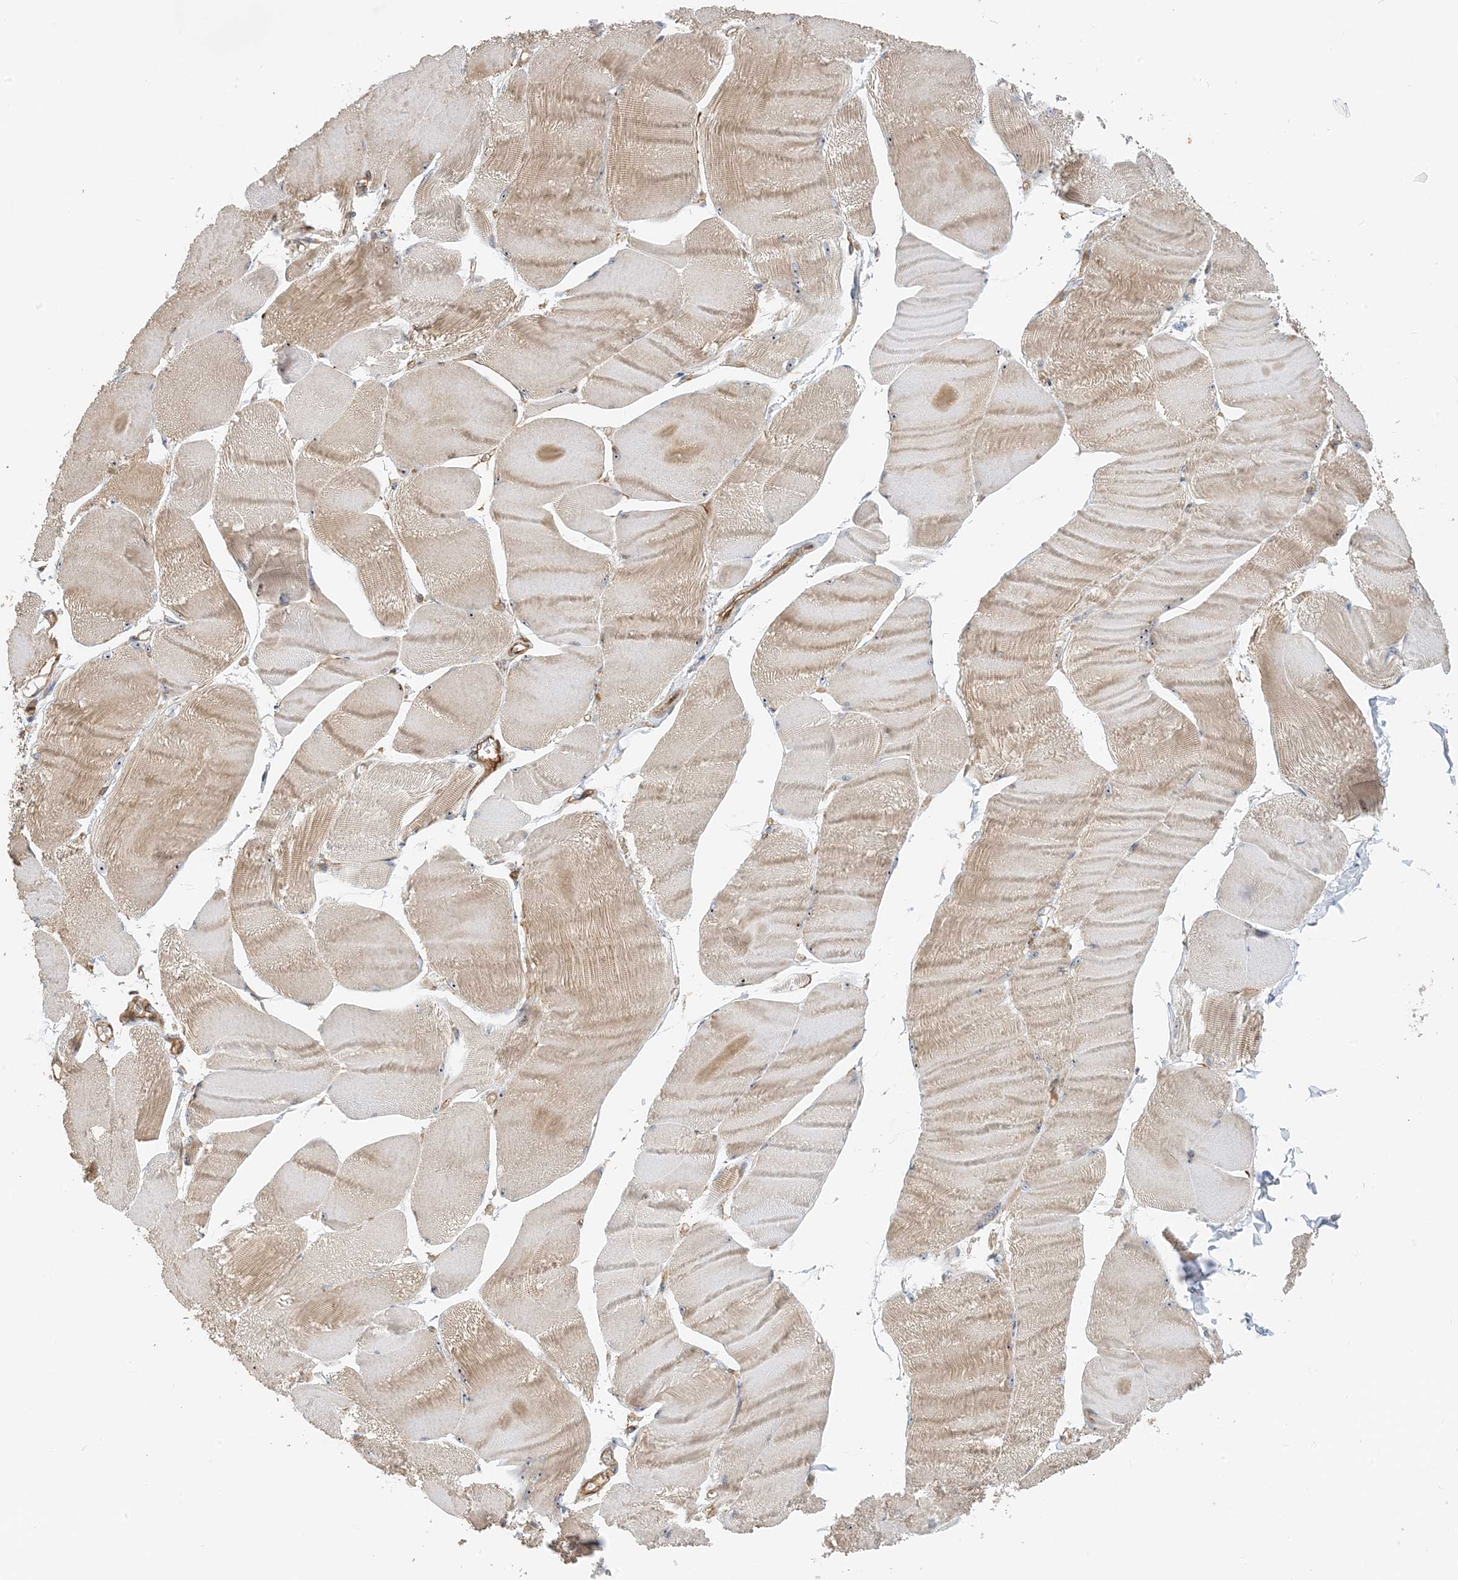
{"staining": {"intensity": "weak", "quantity": ">75%", "location": "cytoplasmic/membranous"}, "tissue": "skeletal muscle", "cell_type": "Myocytes", "image_type": "normal", "snomed": [{"axis": "morphology", "description": "Normal tissue, NOS"}, {"axis": "morphology", "description": "Basal cell carcinoma"}, {"axis": "topography", "description": "Skeletal muscle"}], "caption": "A high-resolution image shows immunohistochemistry staining of normal skeletal muscle, which reveals weak cytoplasmic/membranous positivity in about >75% of myocytes. Nuclei are stained in blue.", "gene": "MYL5", "patient": {"sex": "female", "age": 64}}